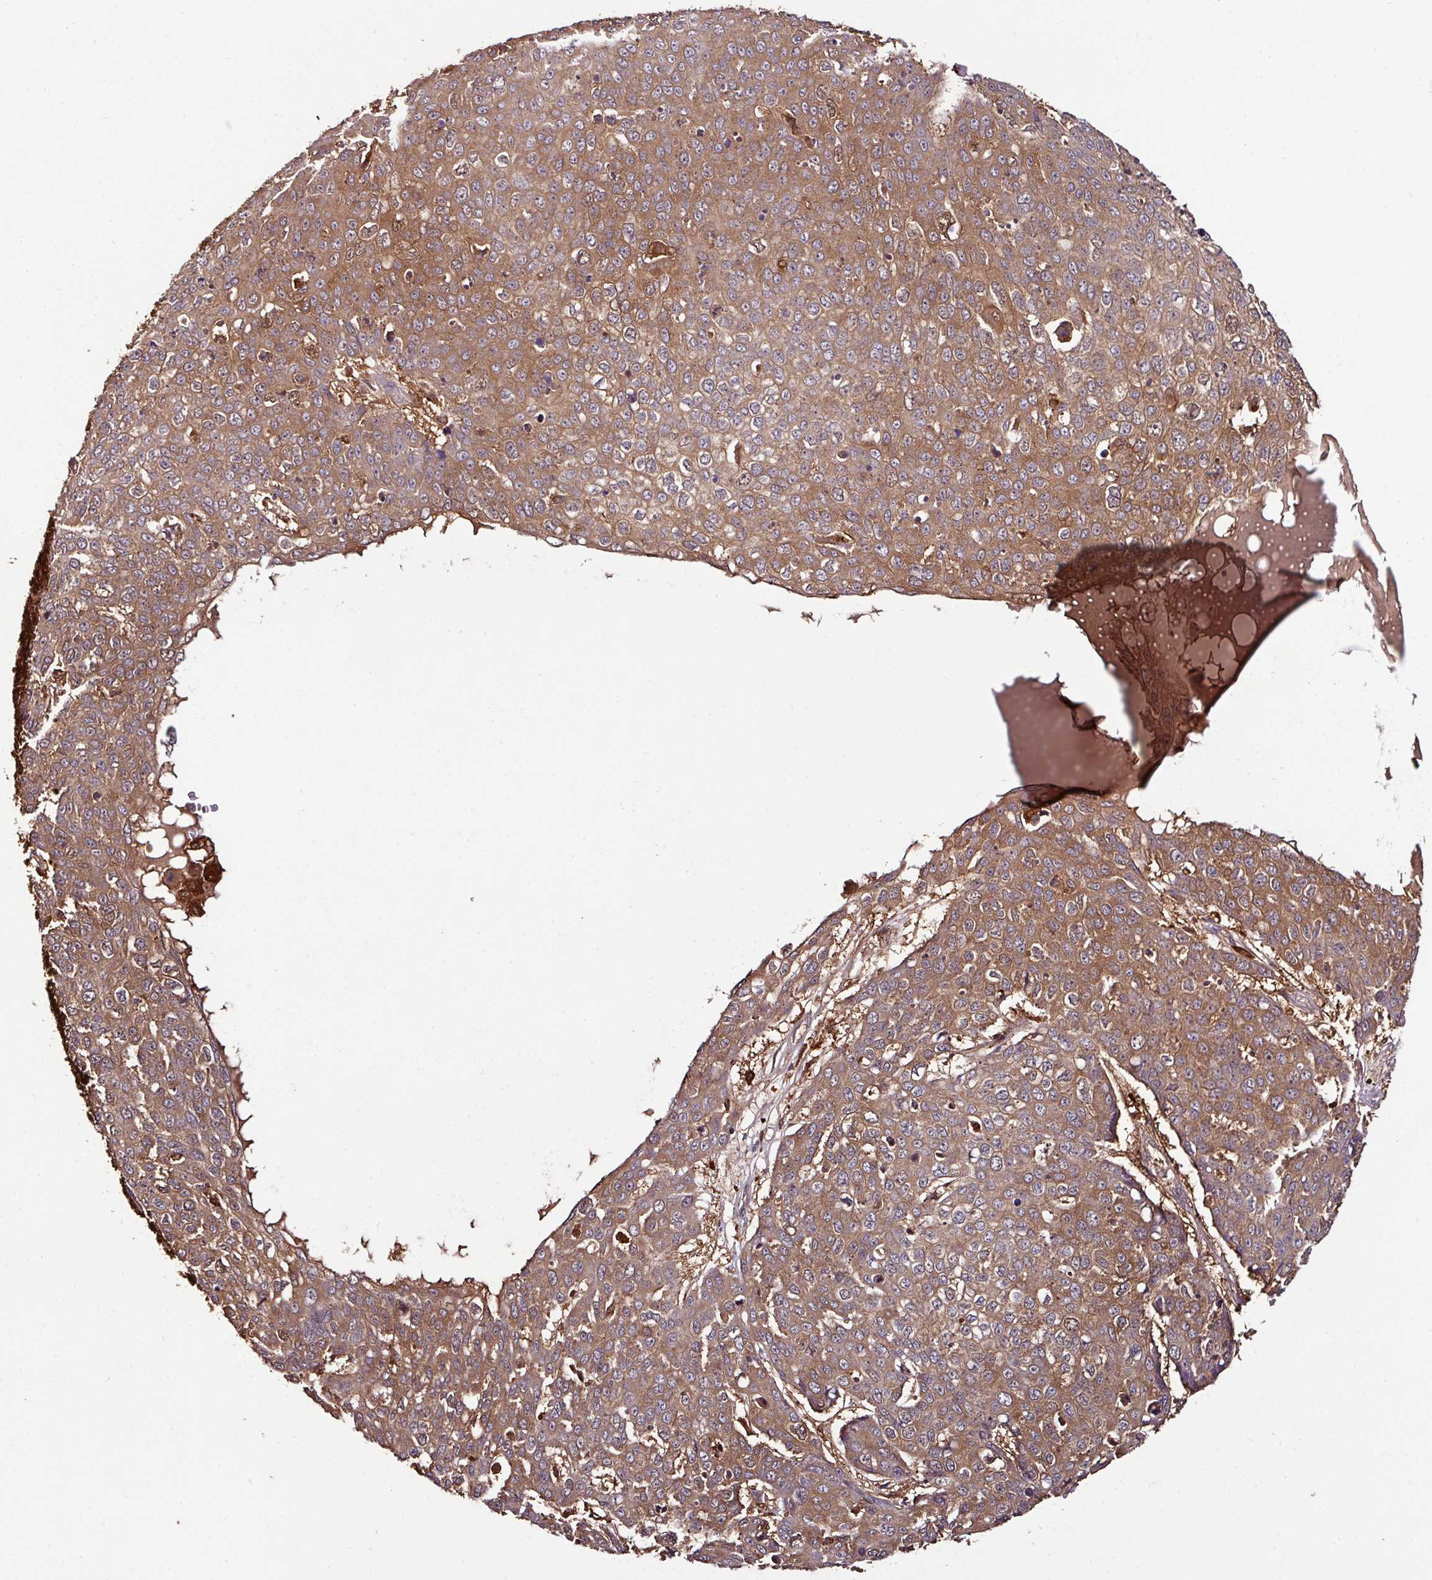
{"staining": {"intensity": "moderate", "quantity": ">75%", "location": "cytoplasmic/membranous"}, "tissue": "skin cancer", "cell_type": "Tumor cells", "image_type": "cancer", "snomed": [{"axis": "morphology", "description": "Squamous cell carcinoma, NOS"}, {"axis": "topography", "description": "Skin"}], "caption": "This histopathology image reveals immunohistochemistry staining of skin cancer (squamous cell carcinoma), with medium moderate cytoplasmic/membranous staining in about >75% of tumor cells.", "gene": "GNPDA1", "patient": {"sex": "male", "age": 71}}